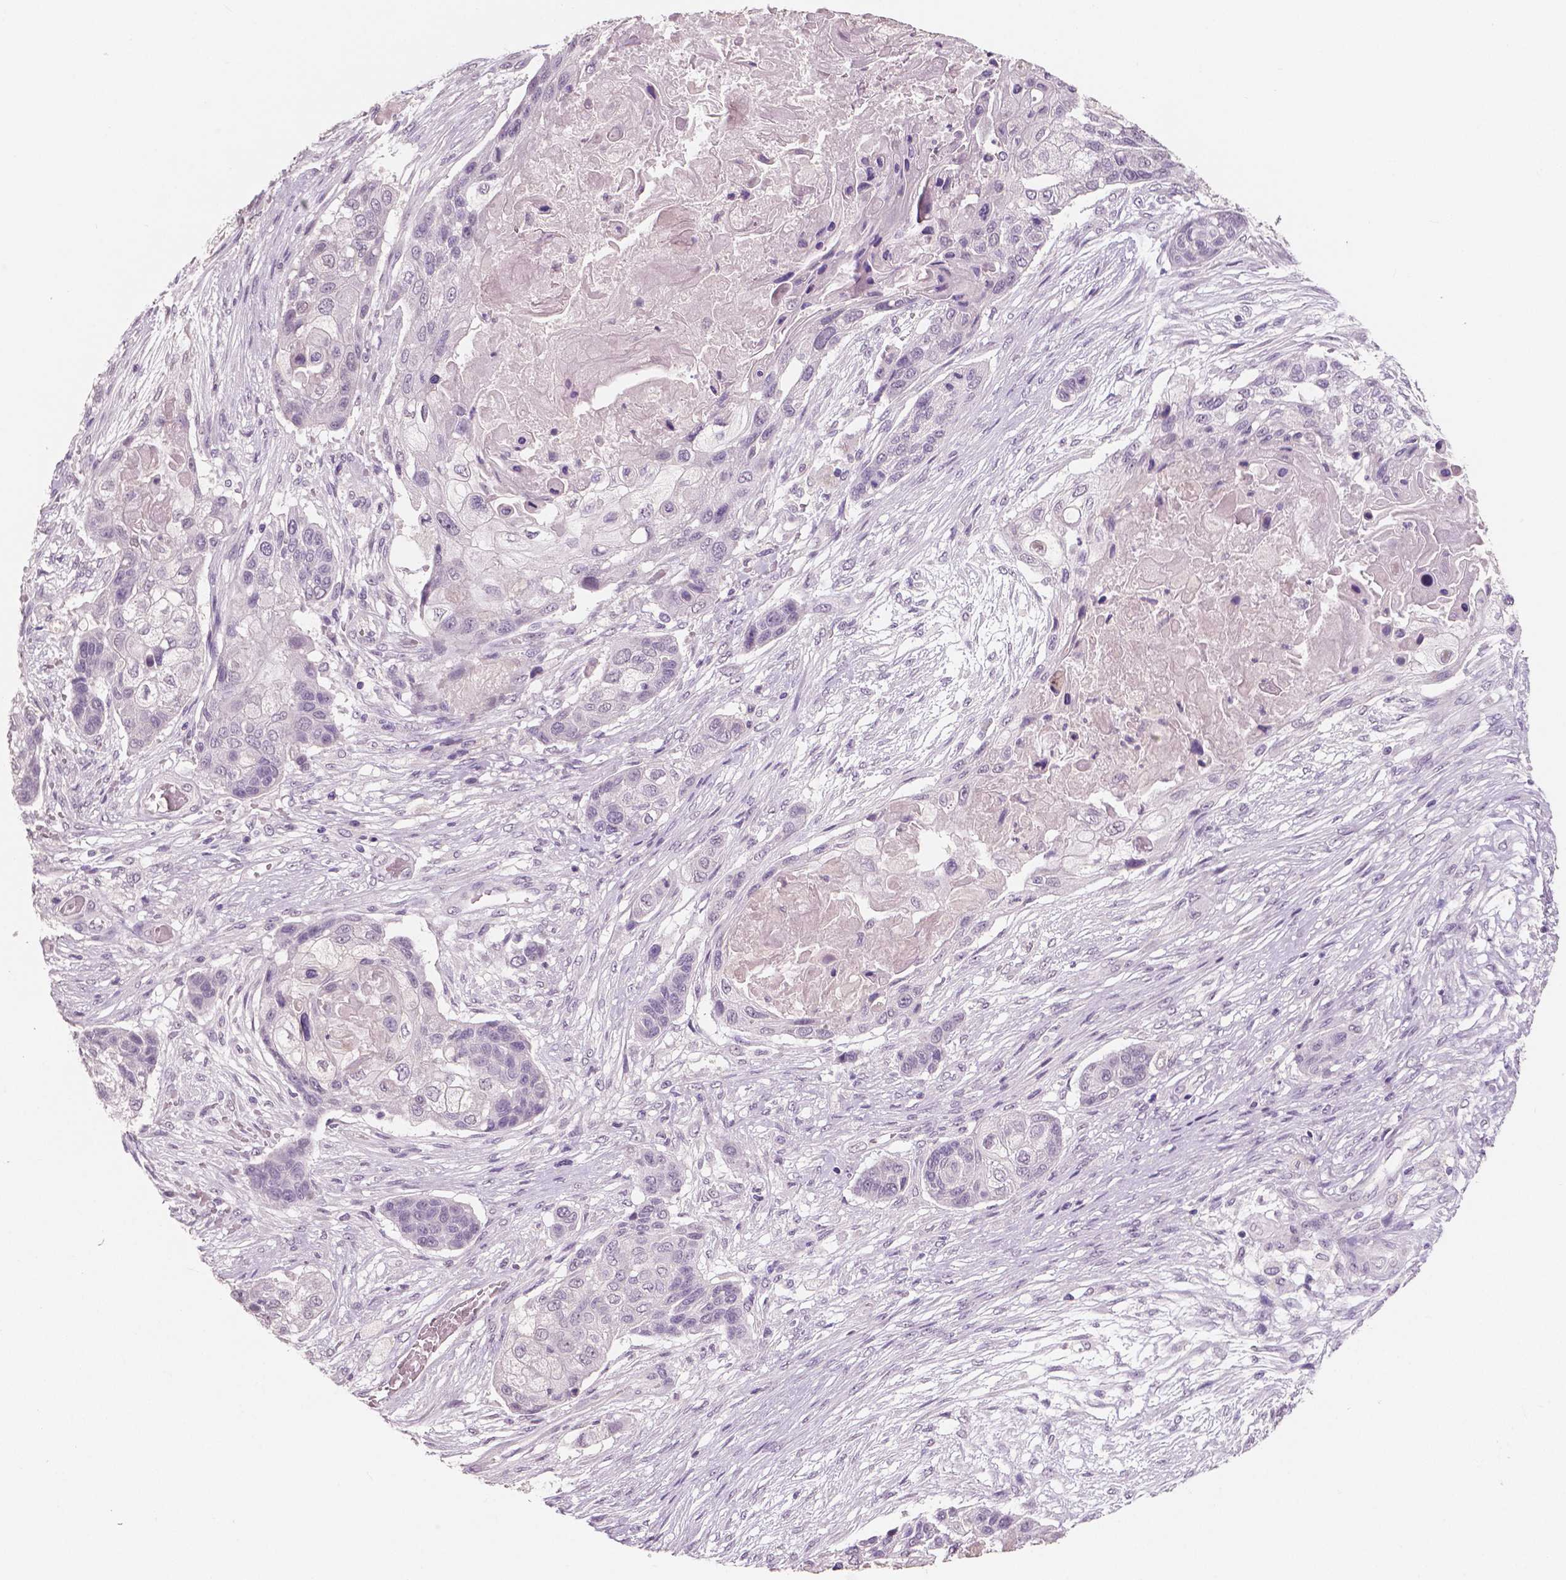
{"staining": {"intensity": "negative", "quantity": "none", "location": "none"}, "tissue": "lung cancer", "cell_type": "Tumor cells", "image_type": "cancer", "snomed": [{"axis": "morphology", "description": "Squamous cell carcinoma, NOS"}, {"axis": "topography", "description": "Lung"}], "caption": "An IHC photomicrograph of lung squamous cell carcinoma is shown. There is no staining in tumor cells of lung squamous cell carcinoma.", "gene": "NECAB1", "patient": {"sex": "male", "age": 69}}